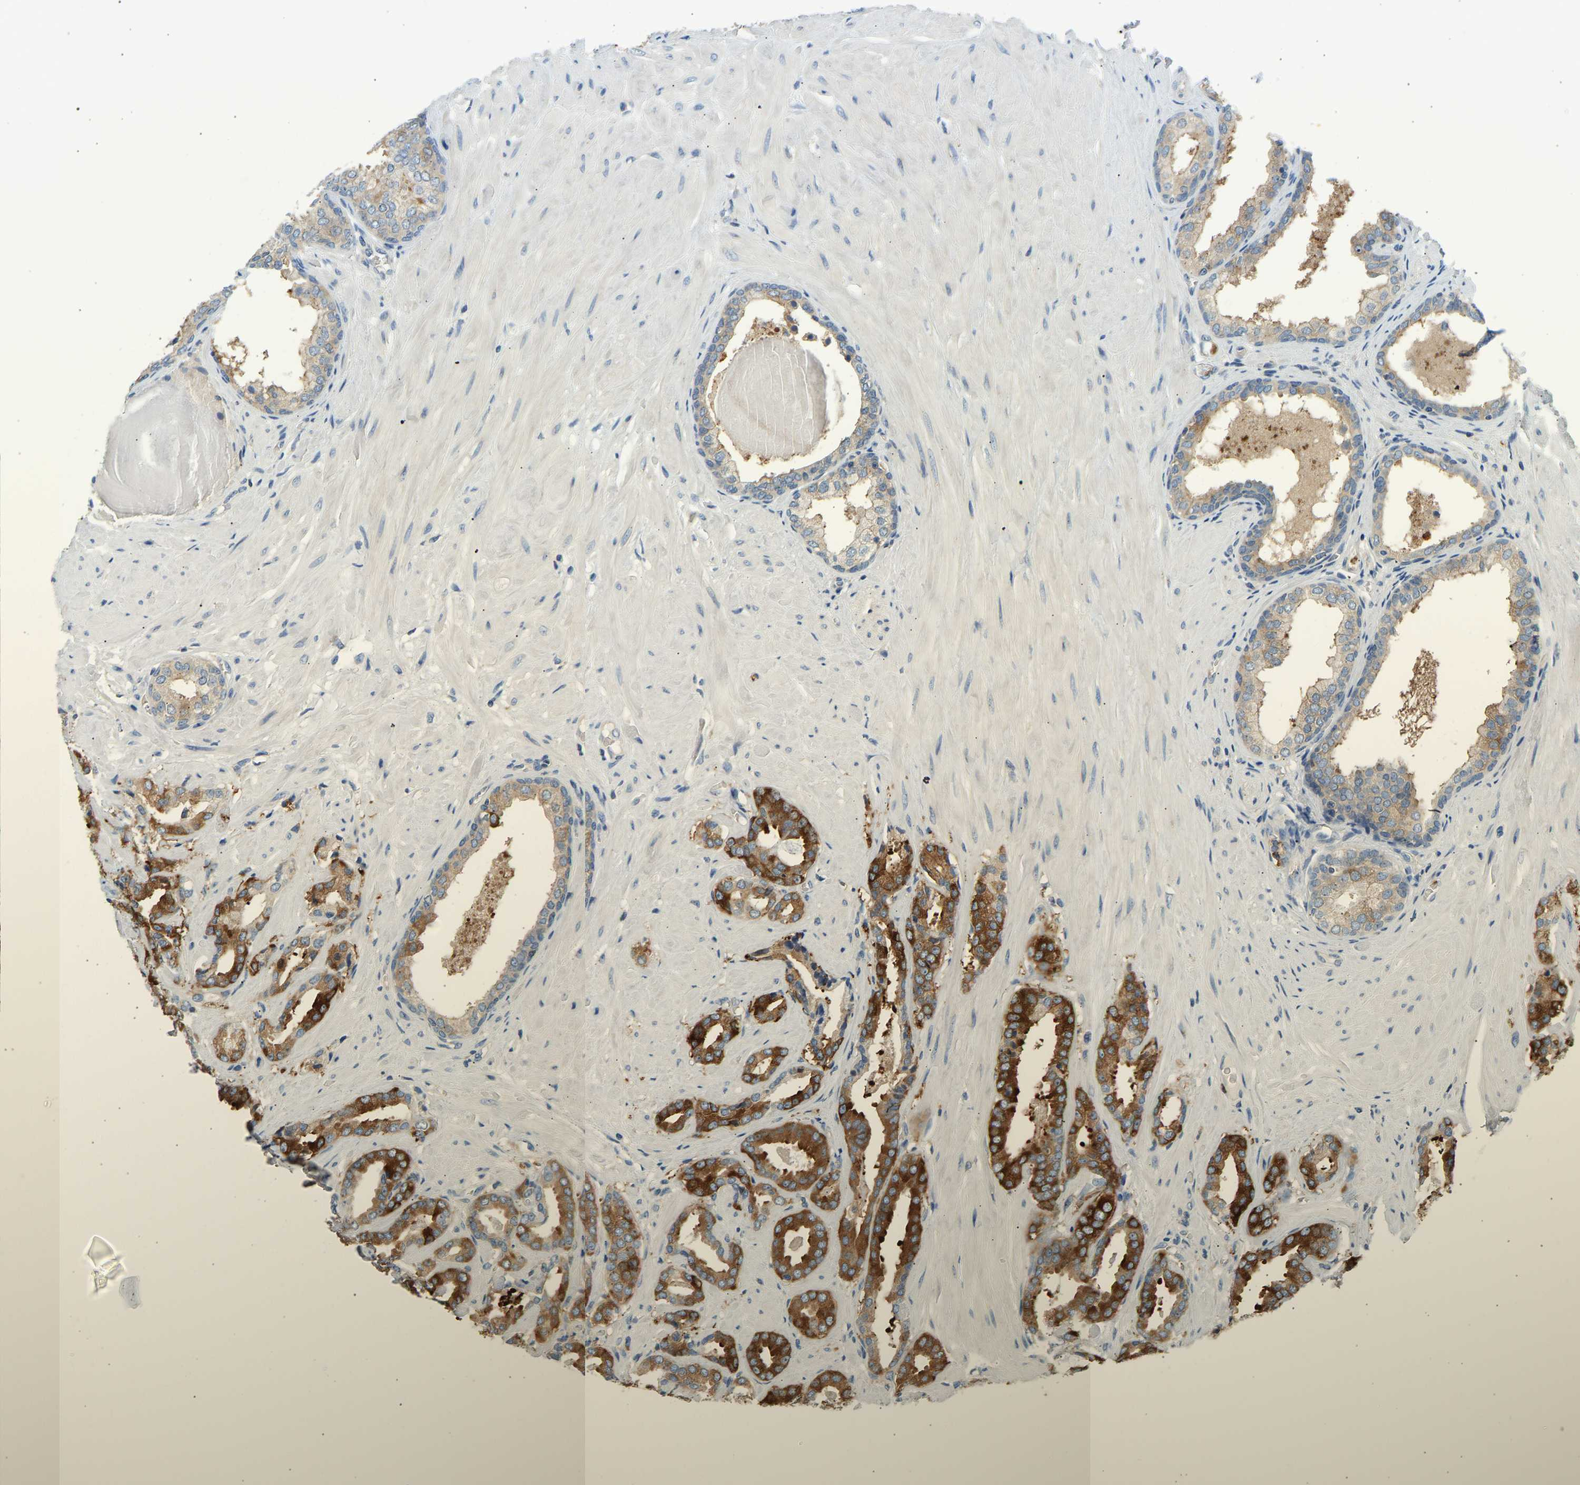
{"staining": {"intensity": "strong", "quantity": ">75%", "location": "cytoplasmic/membranous"}, "tissue": "prostate cancer", "cell_type": "Tumor cells", "image_type": "cancer", "snomed": [{"axis": "morphology", "description": "Adenocarcinoma, Low grade"}, {"axis": "topography", "description": "Prostate"}], "caption": "Immunohistochemical staining of human prostate cancer (low-grade adenocarcinoma) shows high levels of strong cytoplasmic/membranous expression in about >75% of tumor cells.", "gene": "TRIM50", "patient": {"sex": "male", "age": 53}}